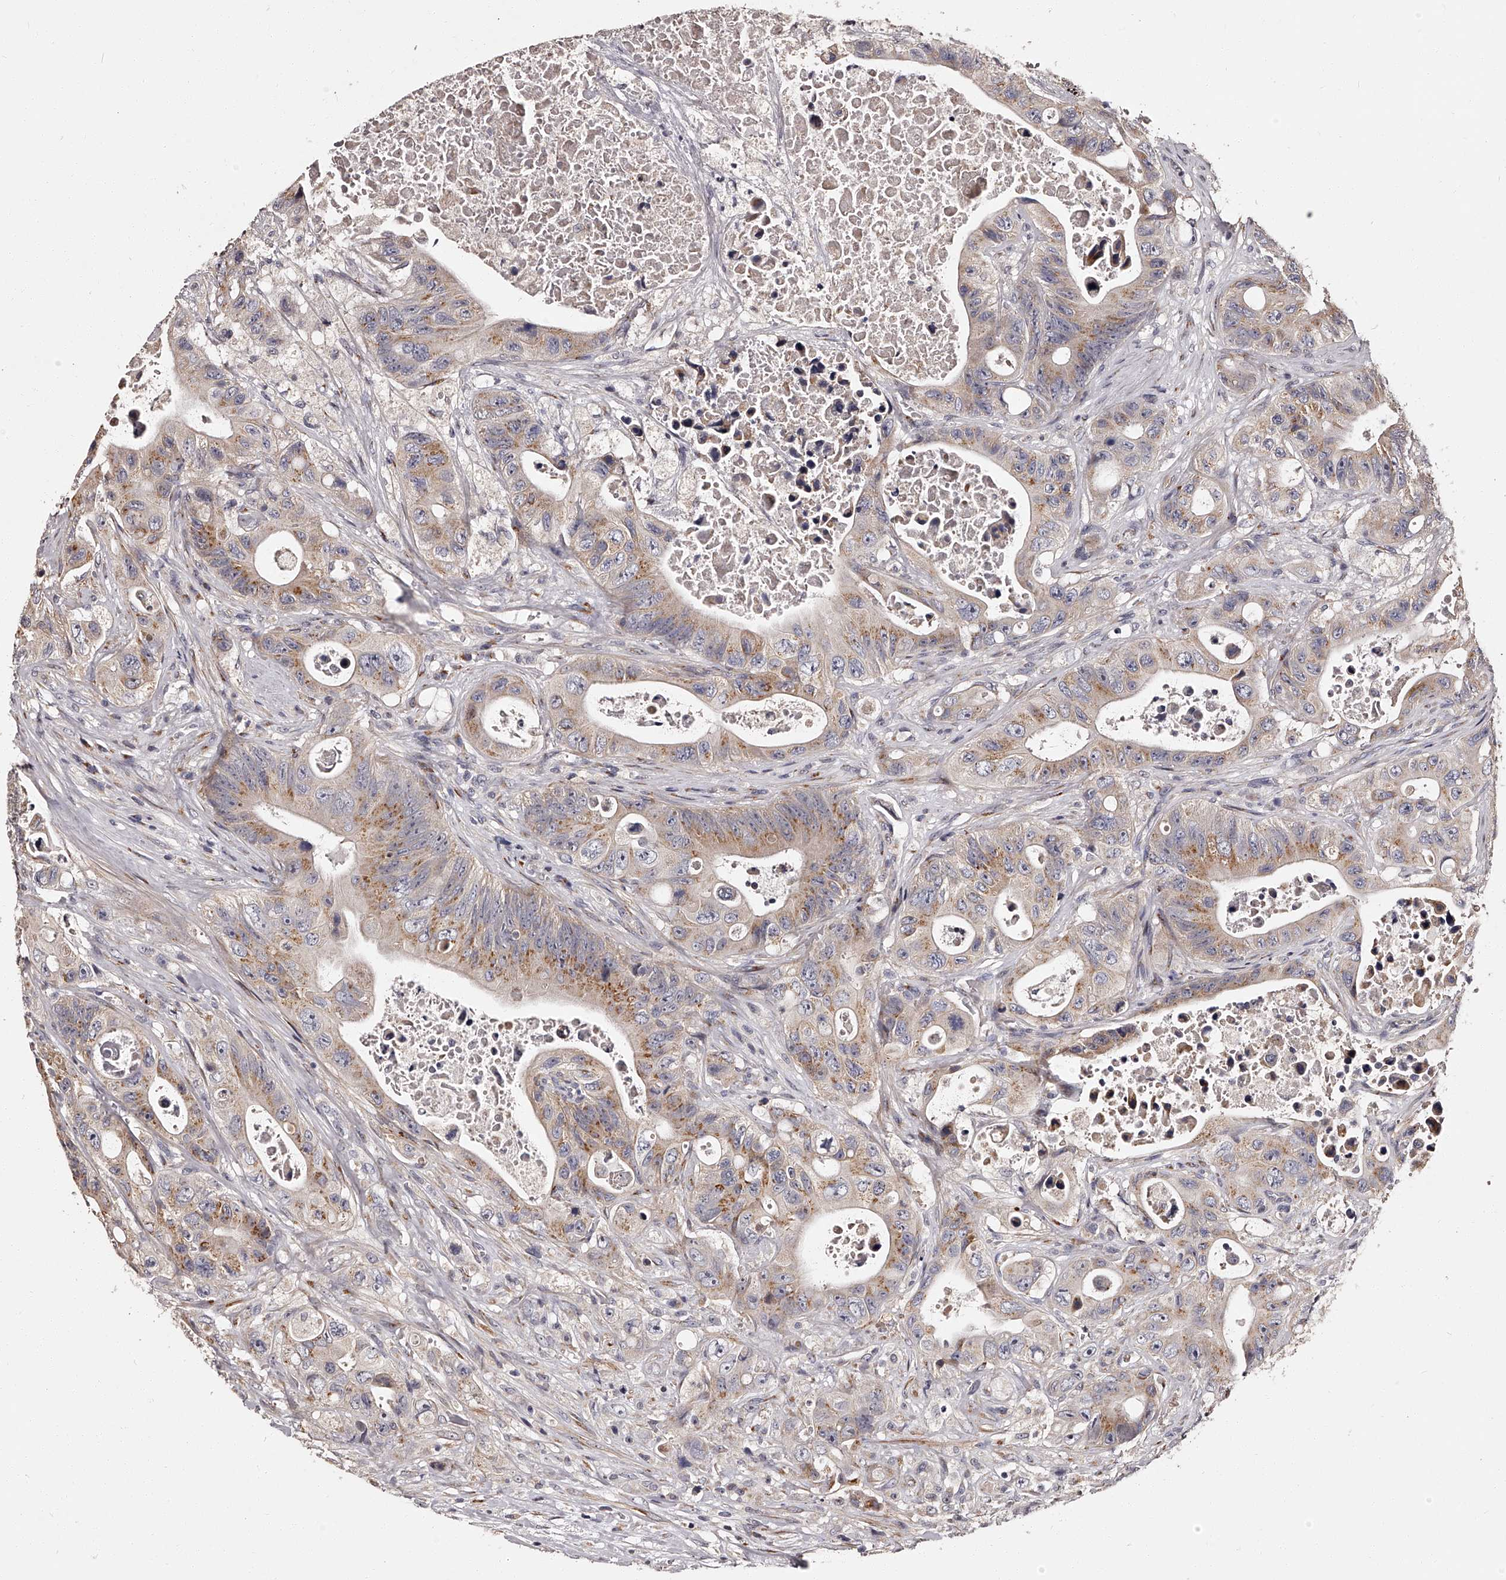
{"staining": {"intensity": "moderate", "quantity": "25%-75%", "location": "cytoplasmic/membranous"}, "tissue": "colorectal cancer", "cell_type": "Tumor cells", "image_type": "cancer", "snomed": [{"axis": "morphology", "description": "Adenocarcinoma, NOS"}, {"axis": "topography", "description": "Colon"}], "caption": "Brown immunohistochemical staining in adenocarcinoma (colorectal) reveals moderate cytoplasmic/membranous expression in about 25%-75% of tumor cells.", "gene": "RSC1A1", "patient": {"sex": "female", "age": 46}}